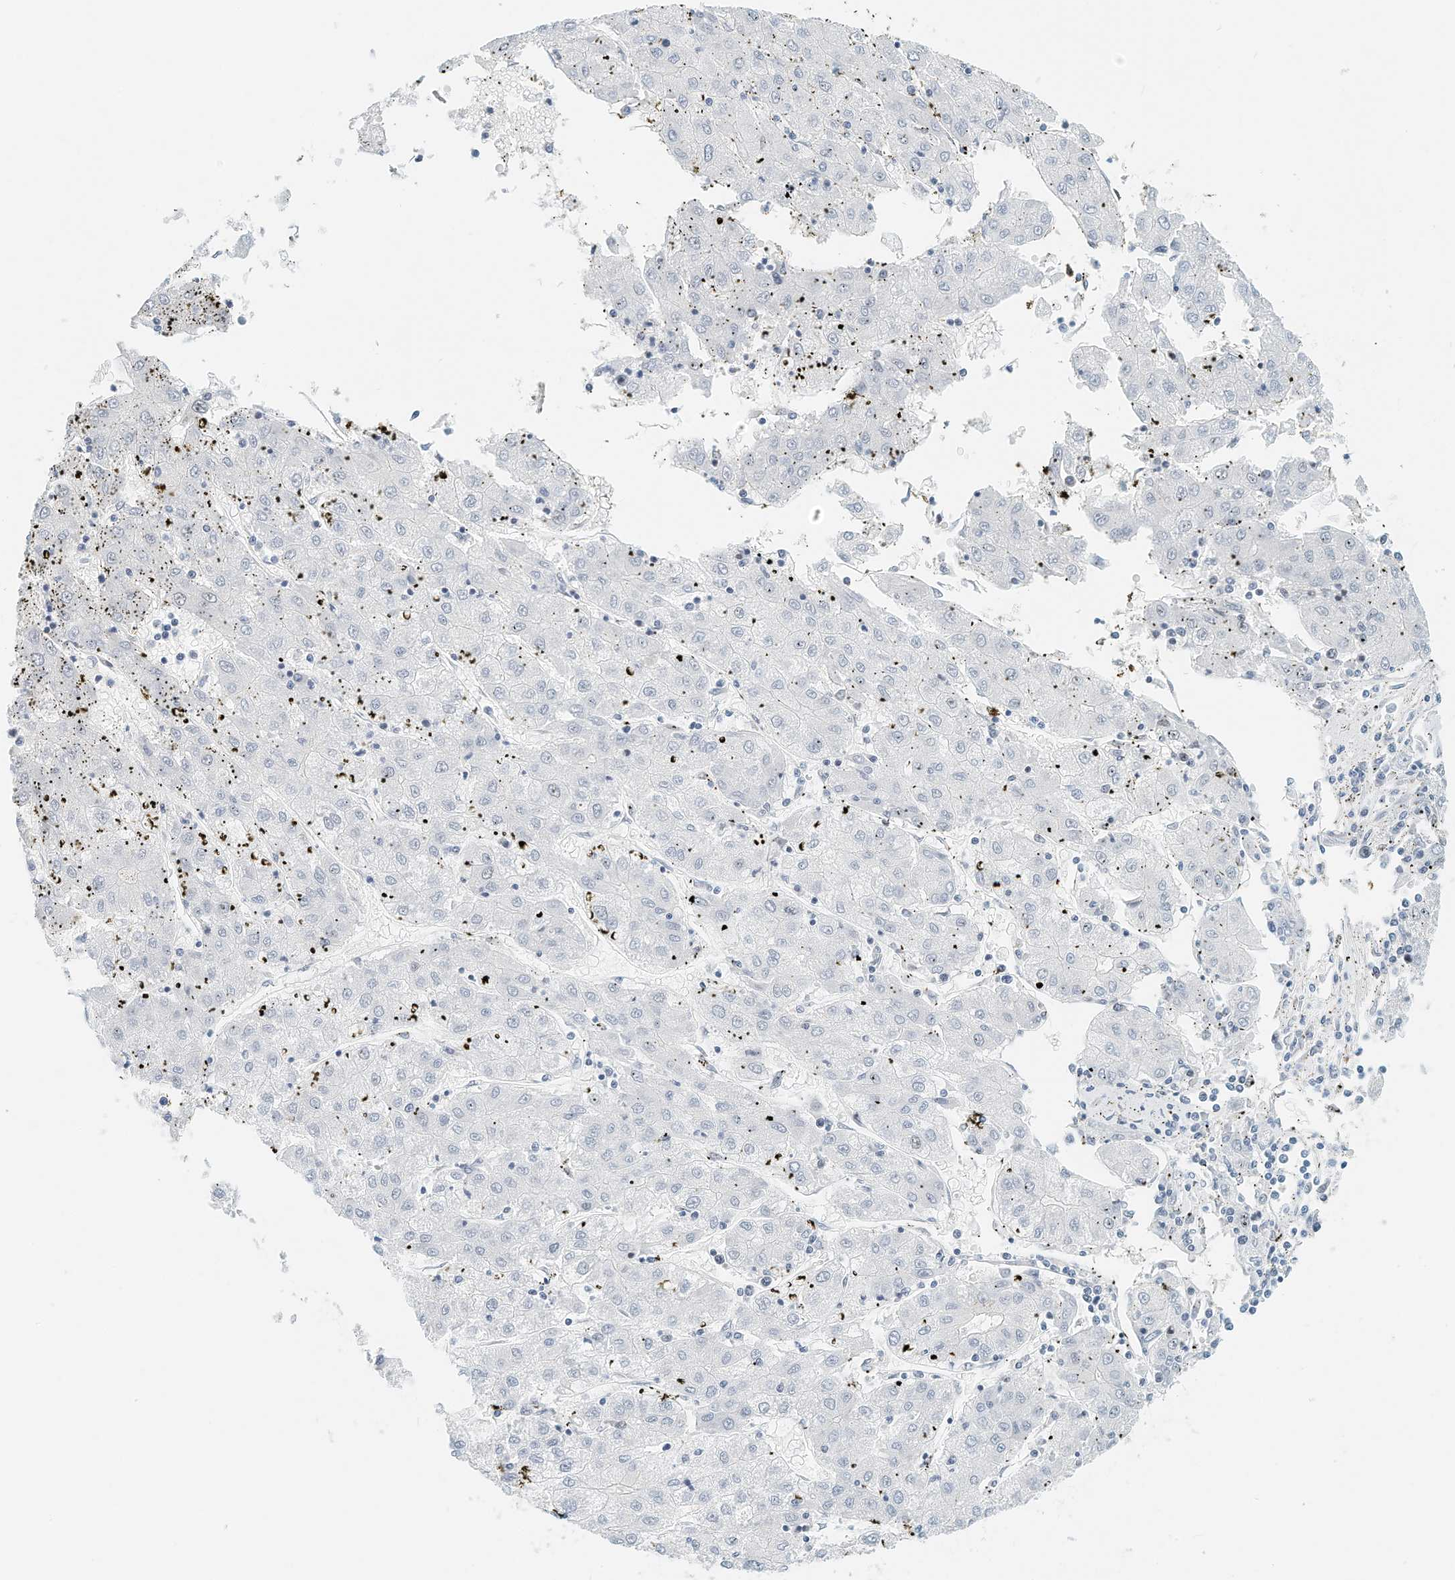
{"staining": {"intensity": "negative", "quantity": "none", "location": "none"}, "tissue": "liver cancer", "cell_type": "Tumor cells", "image_type": "cancer", "snomed": [{"axis": "morphology", "description": "Carcinoma, Hepatocellular, NOS"}, {"axis": "topography", "description": "Liver"}], "caption": "High power microscopy photomicrograph of an immunohistochemistry histopathology image of hepatocellular carcinoma (liver), revealing no significant positivity in tumor cells.", "gene": "ARHGAP28", "patient": {"sex": "male", "age": 72}}